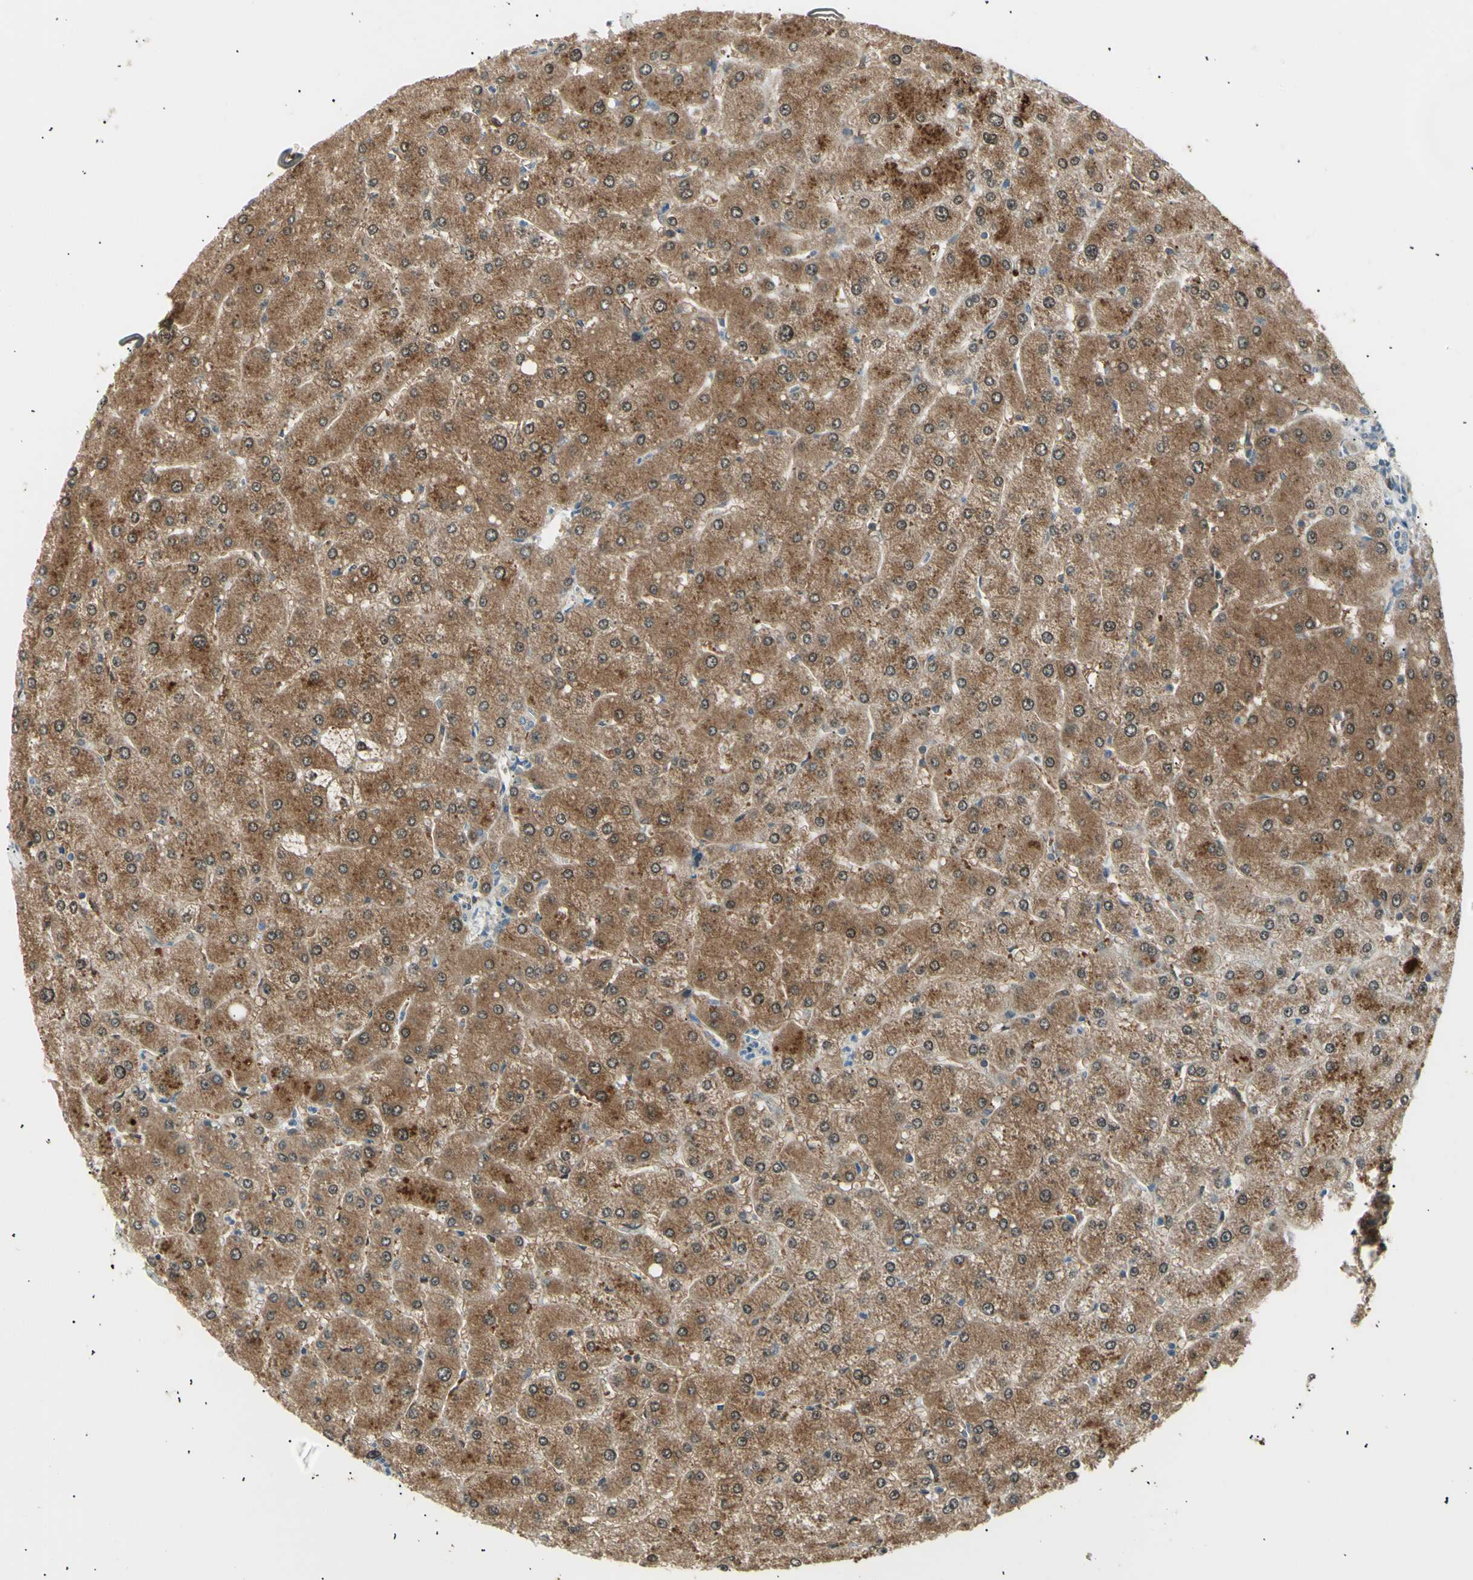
{"staining": {"intensity": "weak", "quantity": "25%-75%", "location": "cytoplasmic/membranous"}, "tissue": "liver", "cell_type": "Cholangiocytes", "image_type": "normal", "snomed": [{"axis": "morphology", "description": "Normal tissue, NOS"}, {"axis": "topography", "description": "Liver"}], "caption": "Weak cytoplasmic/membranous expression for a protein is appreciated in about 25%-75% of cholangiocytes of unremarkable liver using immunohistochemistry.", "gene": "LHPP", "patient": {"sex": "male", "age": 55}}